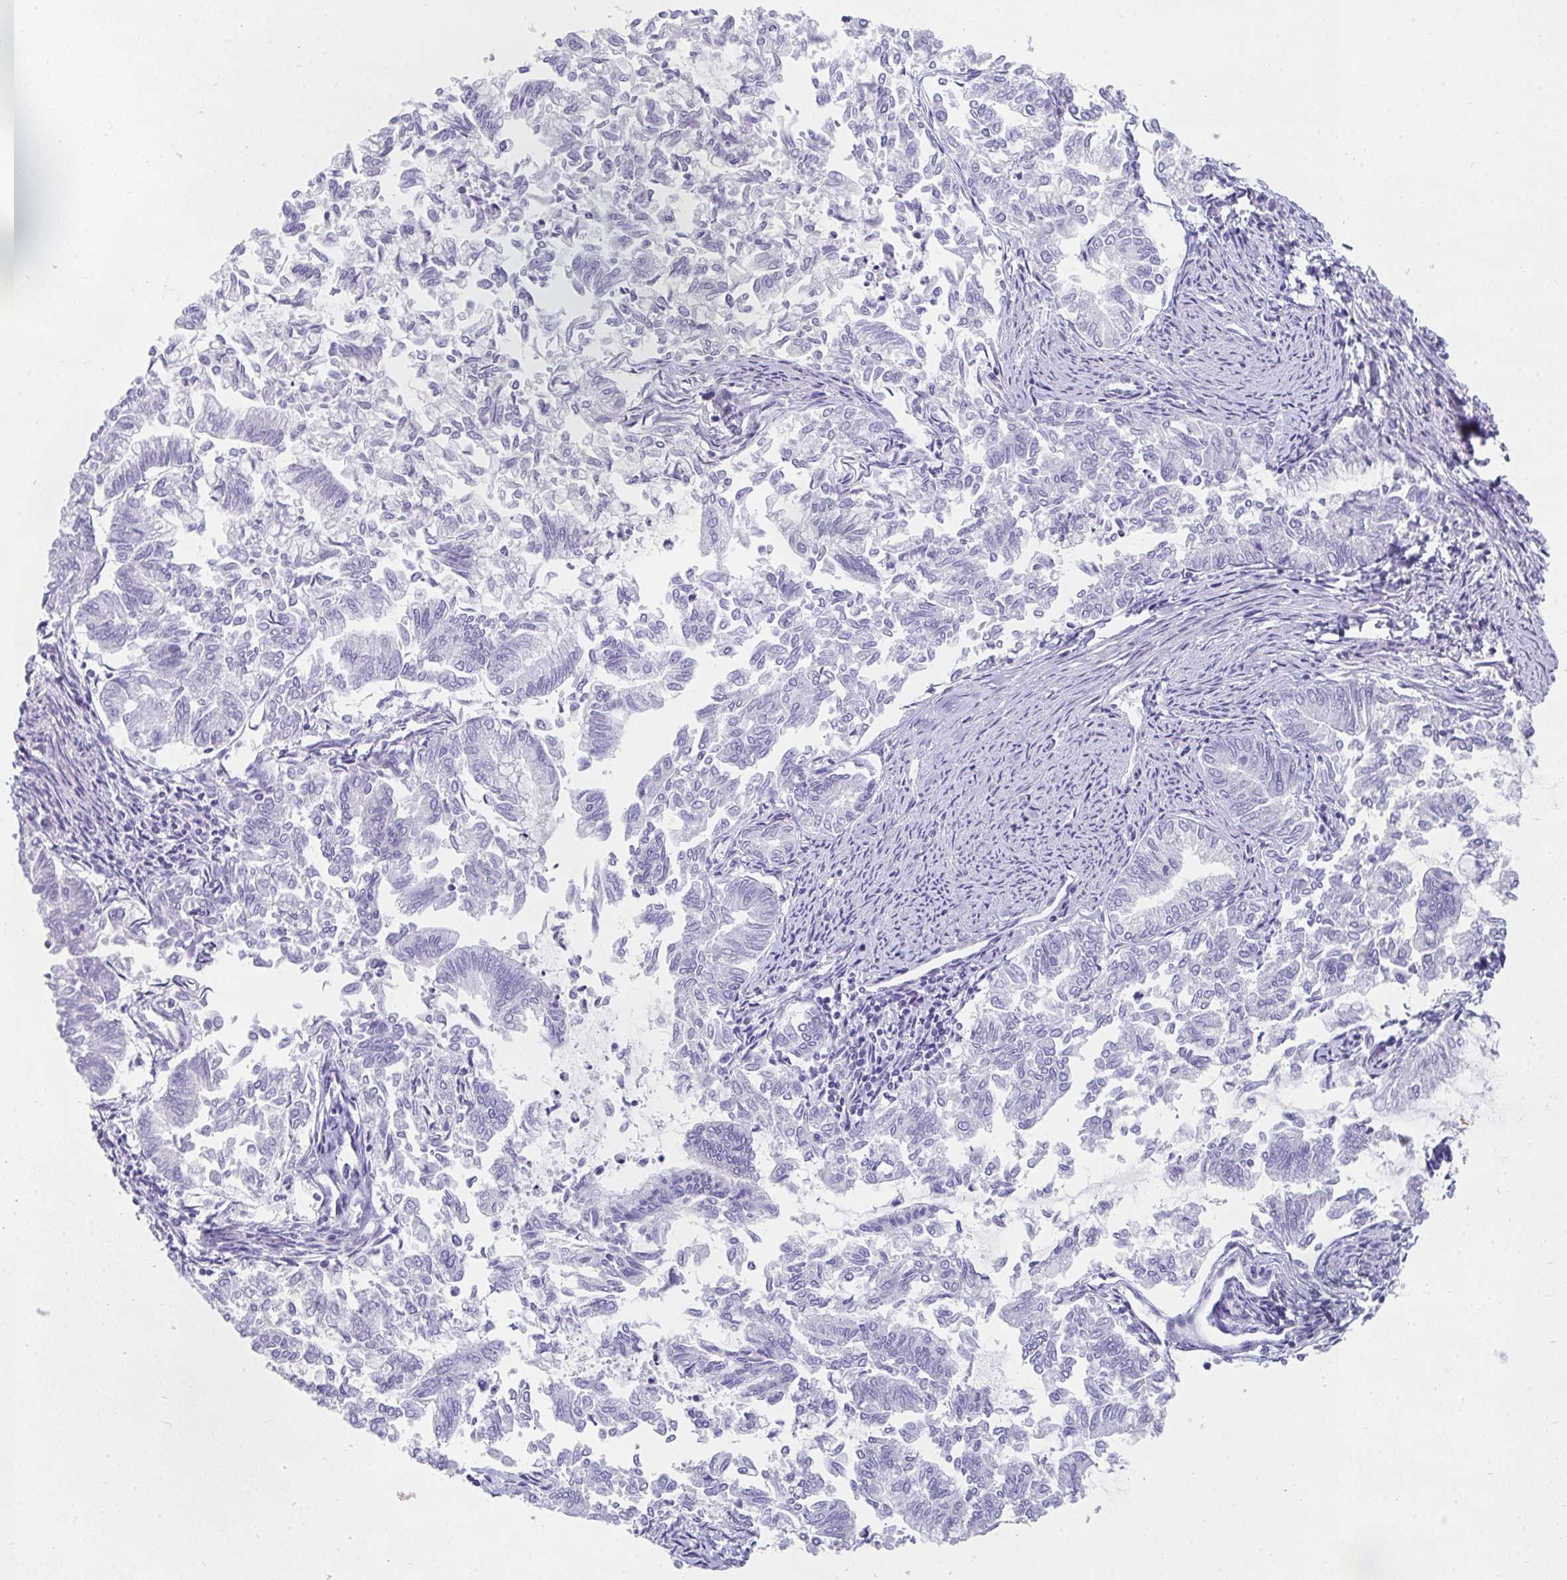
{"staining": {"intensity": "negative", "quantity": "none", "location": "none"}, "tissue": "endometrial cancer", "cell_type": "Tumor cells", "image_type": "cancer", "snomed": [{"axis": "morphology", "description": "Adenocarcinoma, NOS"}, {"axis": "topography", "description": "Endometrium"}], "caption": "Immunohistochemistry (IHC) image of neoplastic tissue: endometrial cancer (adenocarcinoma) stained with DAB (3,3'-diaminobenzidine) demonstrates no significant protein expression in tumor cells.", "gene": "RLF", "patient": {"sex": "female", "age": 79}}